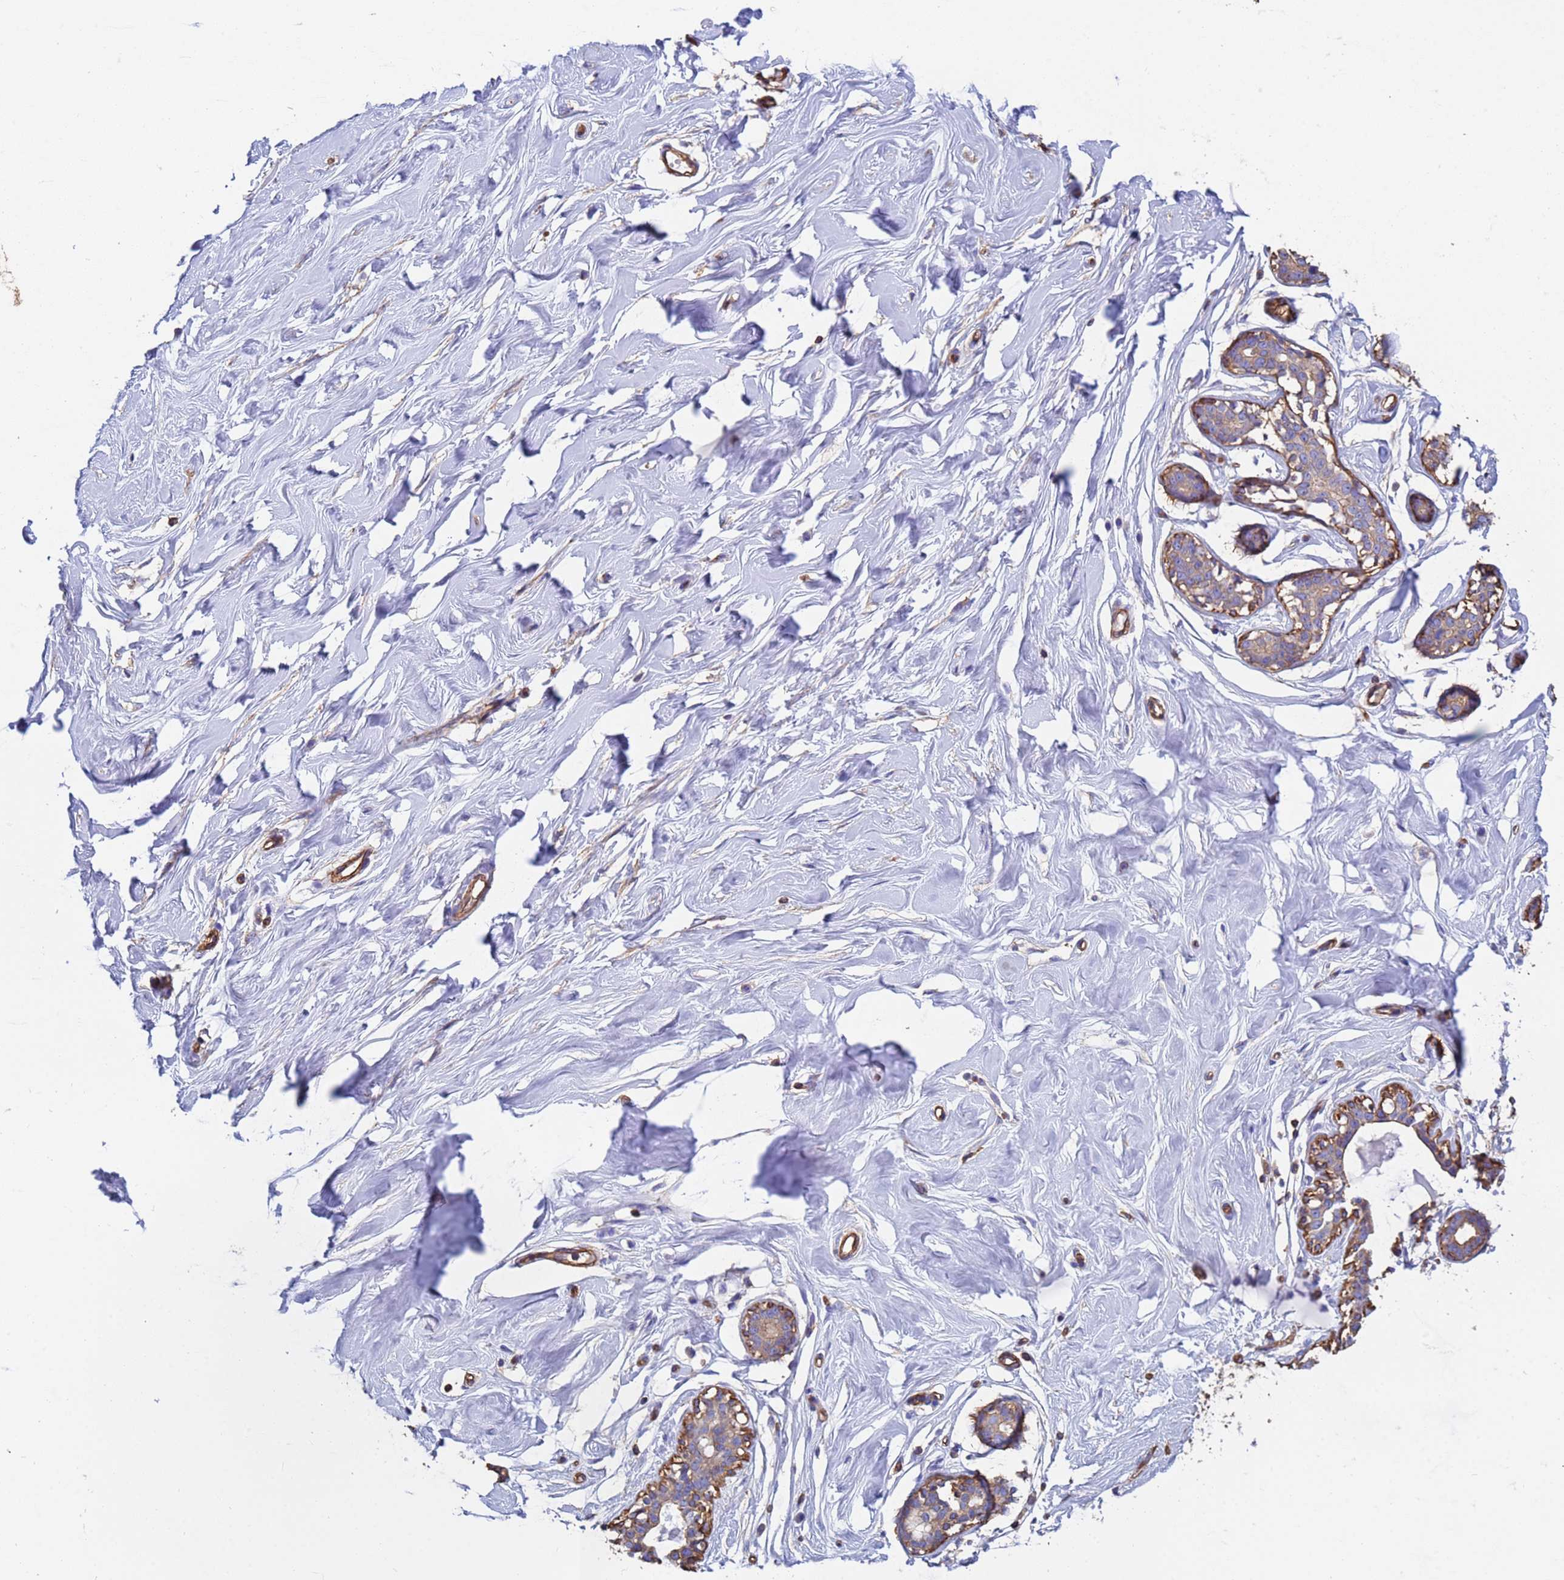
{"staining": {"intensity": "negative", "quantity": "none", "location": "none"}, "tissue": "breast", "cell_type": "Adipocytes", "image_type": "normal", "snomed": [{"axis": "morphology", "description": "Normal tissue, NOS"}, {"axis": "morphology", "description": "Adenoma, NOS"}, {"axis": "topography", "description": "Breast"}], "caption": "Adipocytes show no significant protein expression in benign breast. The staining is performed using DAB brown chromogen with nuclei counter-stained in using hematoxylin.", "gene": "MYL12A", "patient": {"sex": "female", "age": 23}}